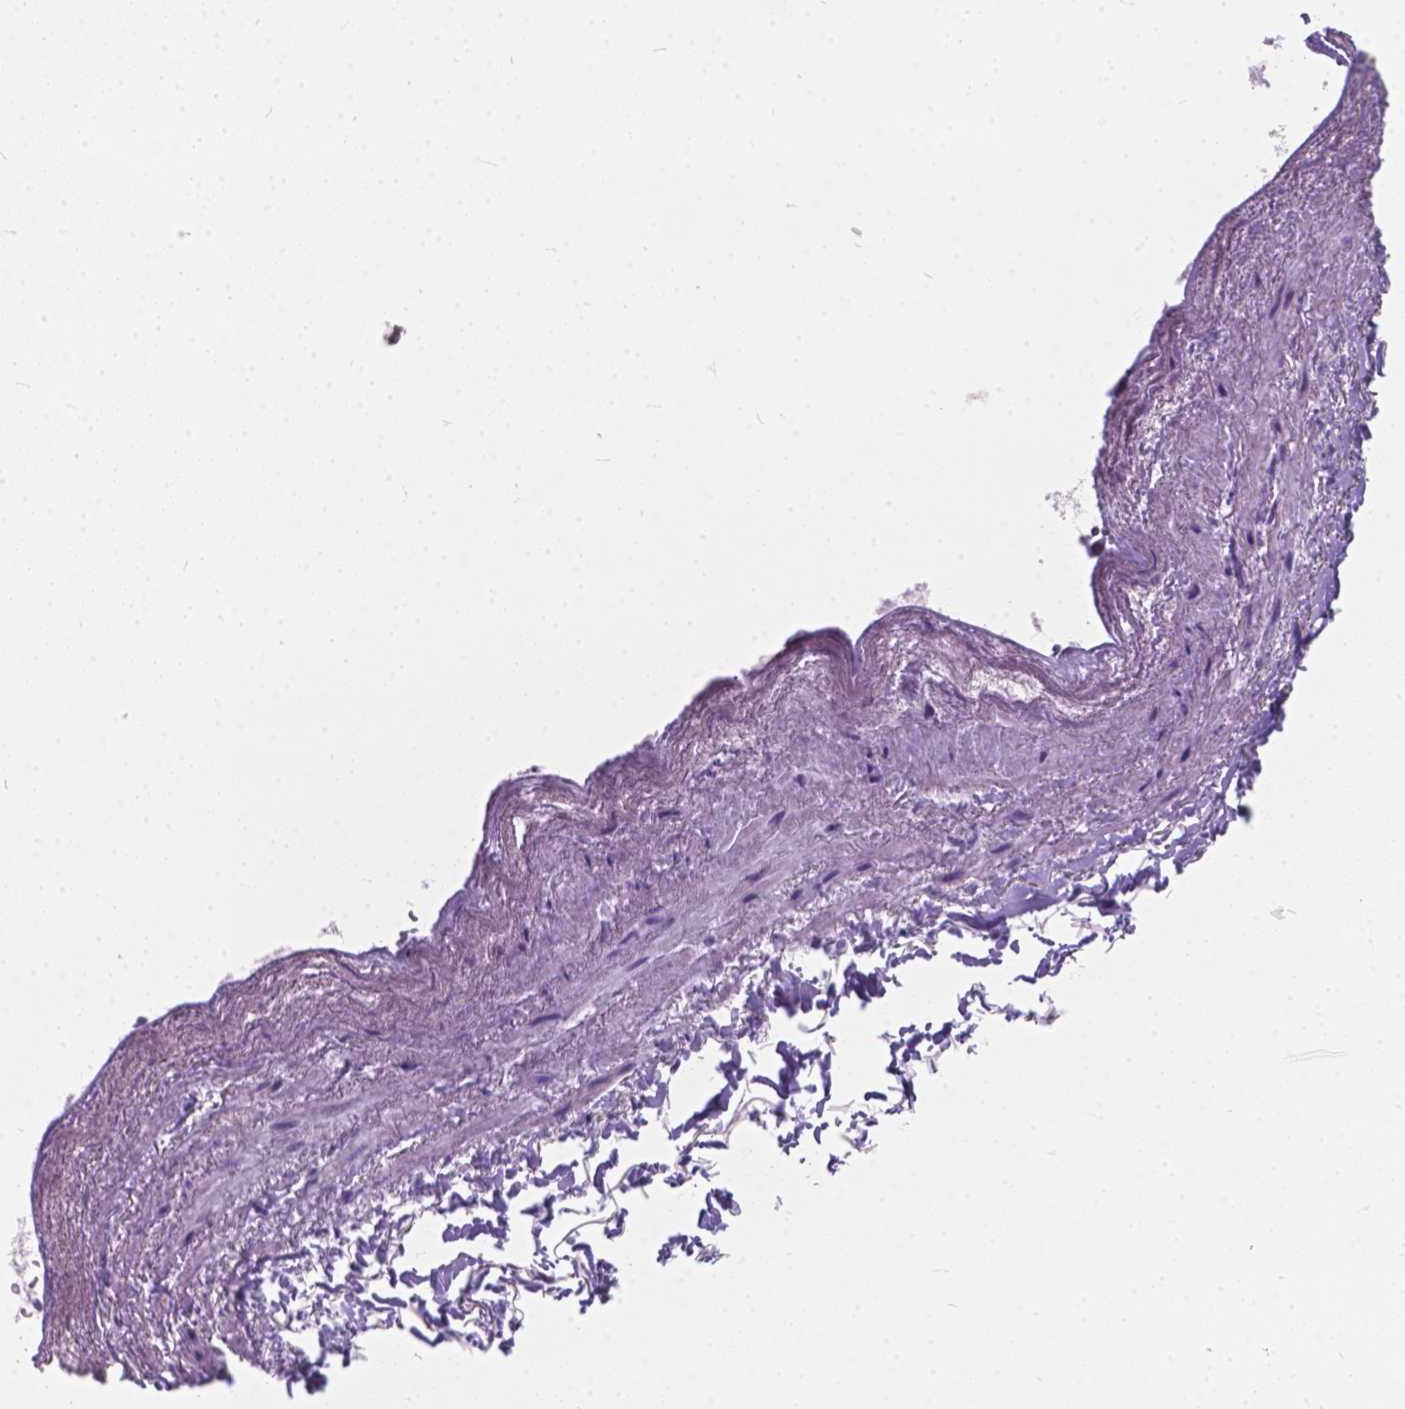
{"staining": {"intensity": "negative", "quantity": "none", "location": "none"}, "tissue": "heart muscle", "cell_type": "Cardiomyocytes", "image_type": "normal", "snomed": [{"axis": "morphology", "description": "Normal tissue, NOS"}, {"axis": "topography", "description": "Heart"}], "caption": "Human heart muscle stained for a protein using immunohistochemistry reveals no staining in cardiomyocytes.", "gene": "KIAA0040", "patient": {"sex": "male", "age": 62}}